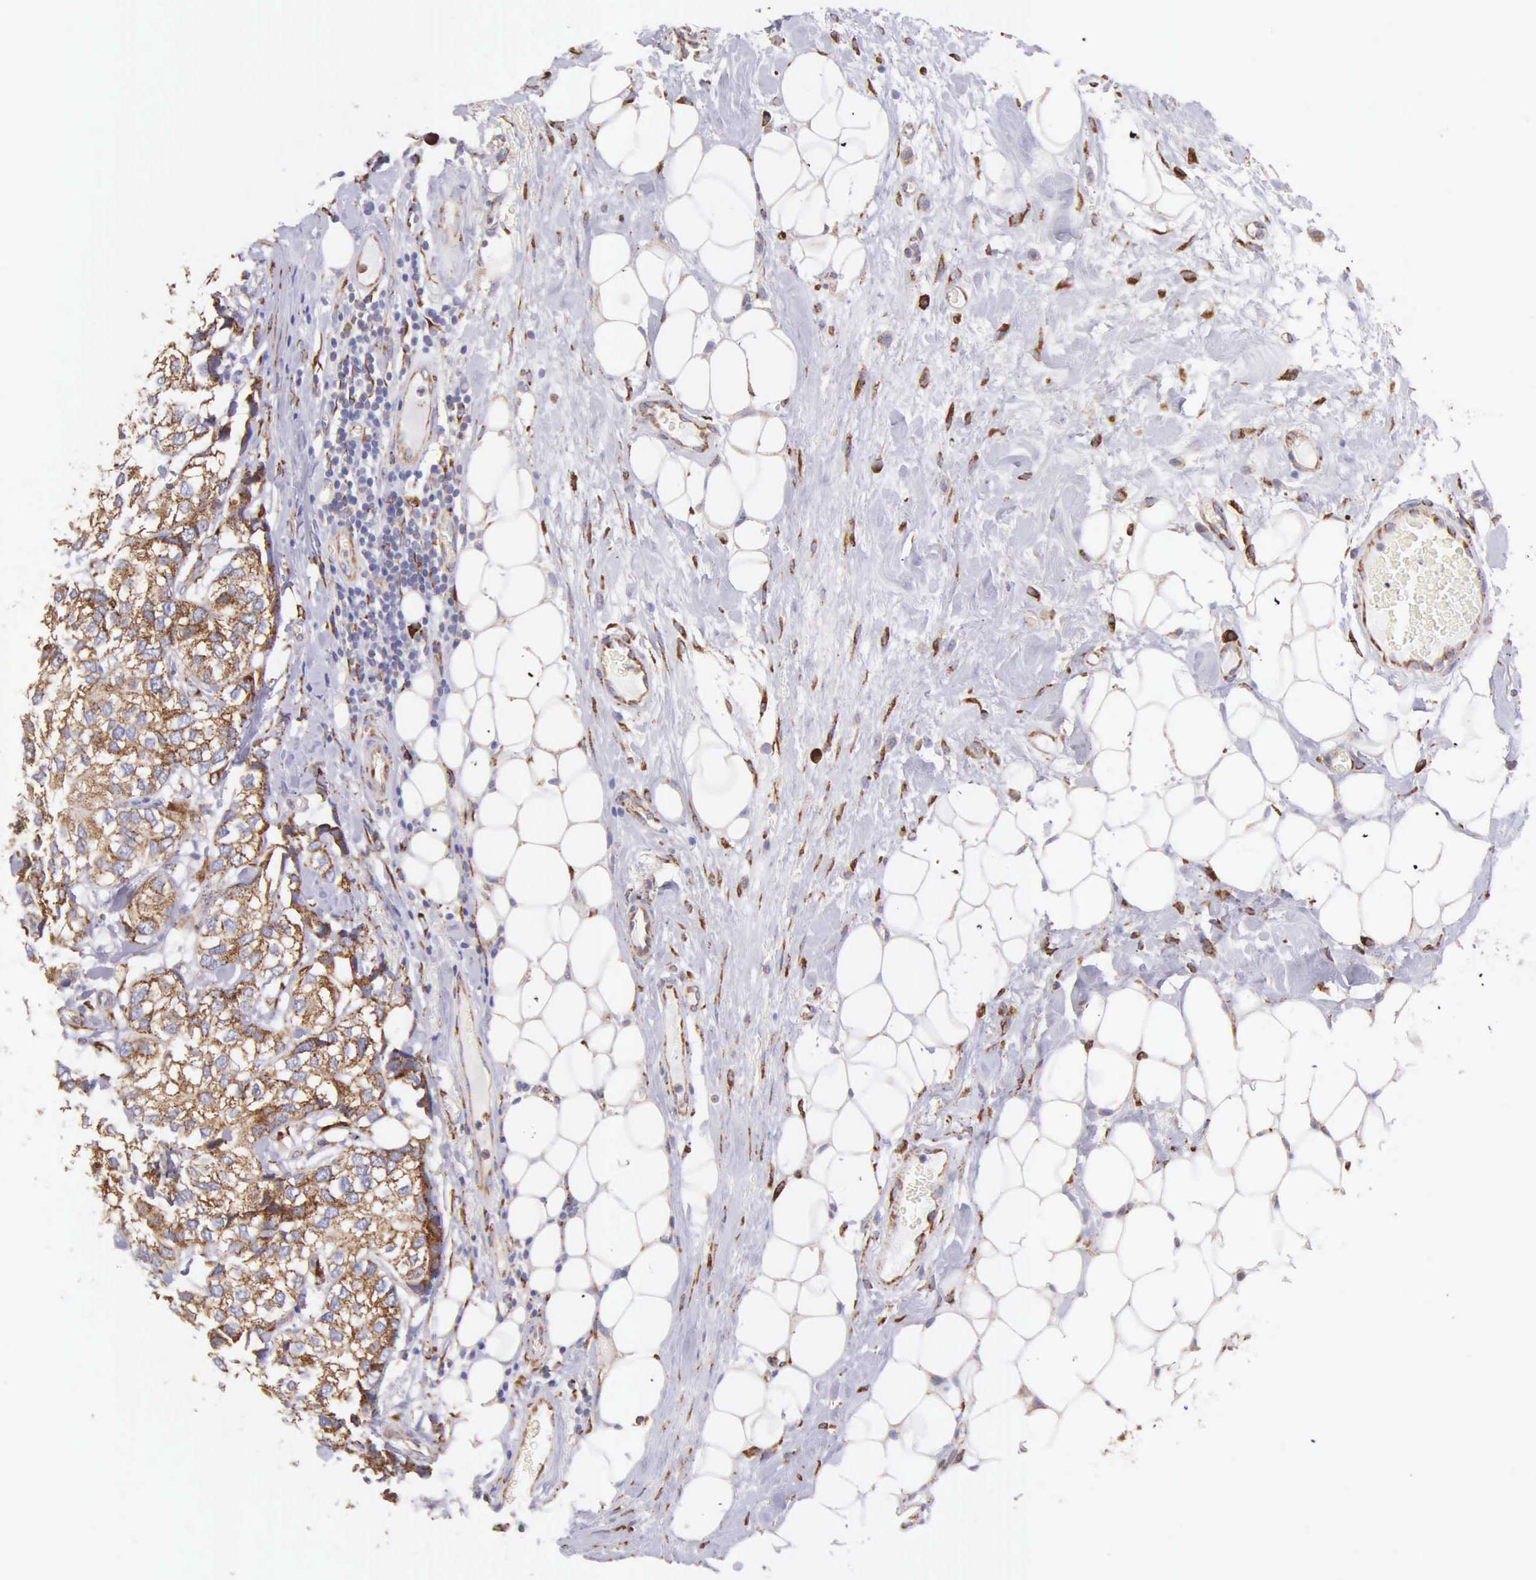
{"staining": {"intensity": "strong", "quantity": ">75%", "location": "cytoplasmic/membranous"}, "tissue": "breast cancer", "cell_type": "Tumor cells", "image_type": "cancer", "snomed": [{"axis": "morphology", "description": "Duct carcinoma"}, {"axis": "topography", "description": "Breast"}], "caption": "Immunohistochemistry (DAB (3,3'-diaminobenzidine)) staining of human breast cancer (intraductal carcinoma) displays strong cytoplasmic/membranous protein positivity in approximately >75% of tumor cells.", "gene": "CKAP4", "patient": {"sex": "female", "age": 68}}